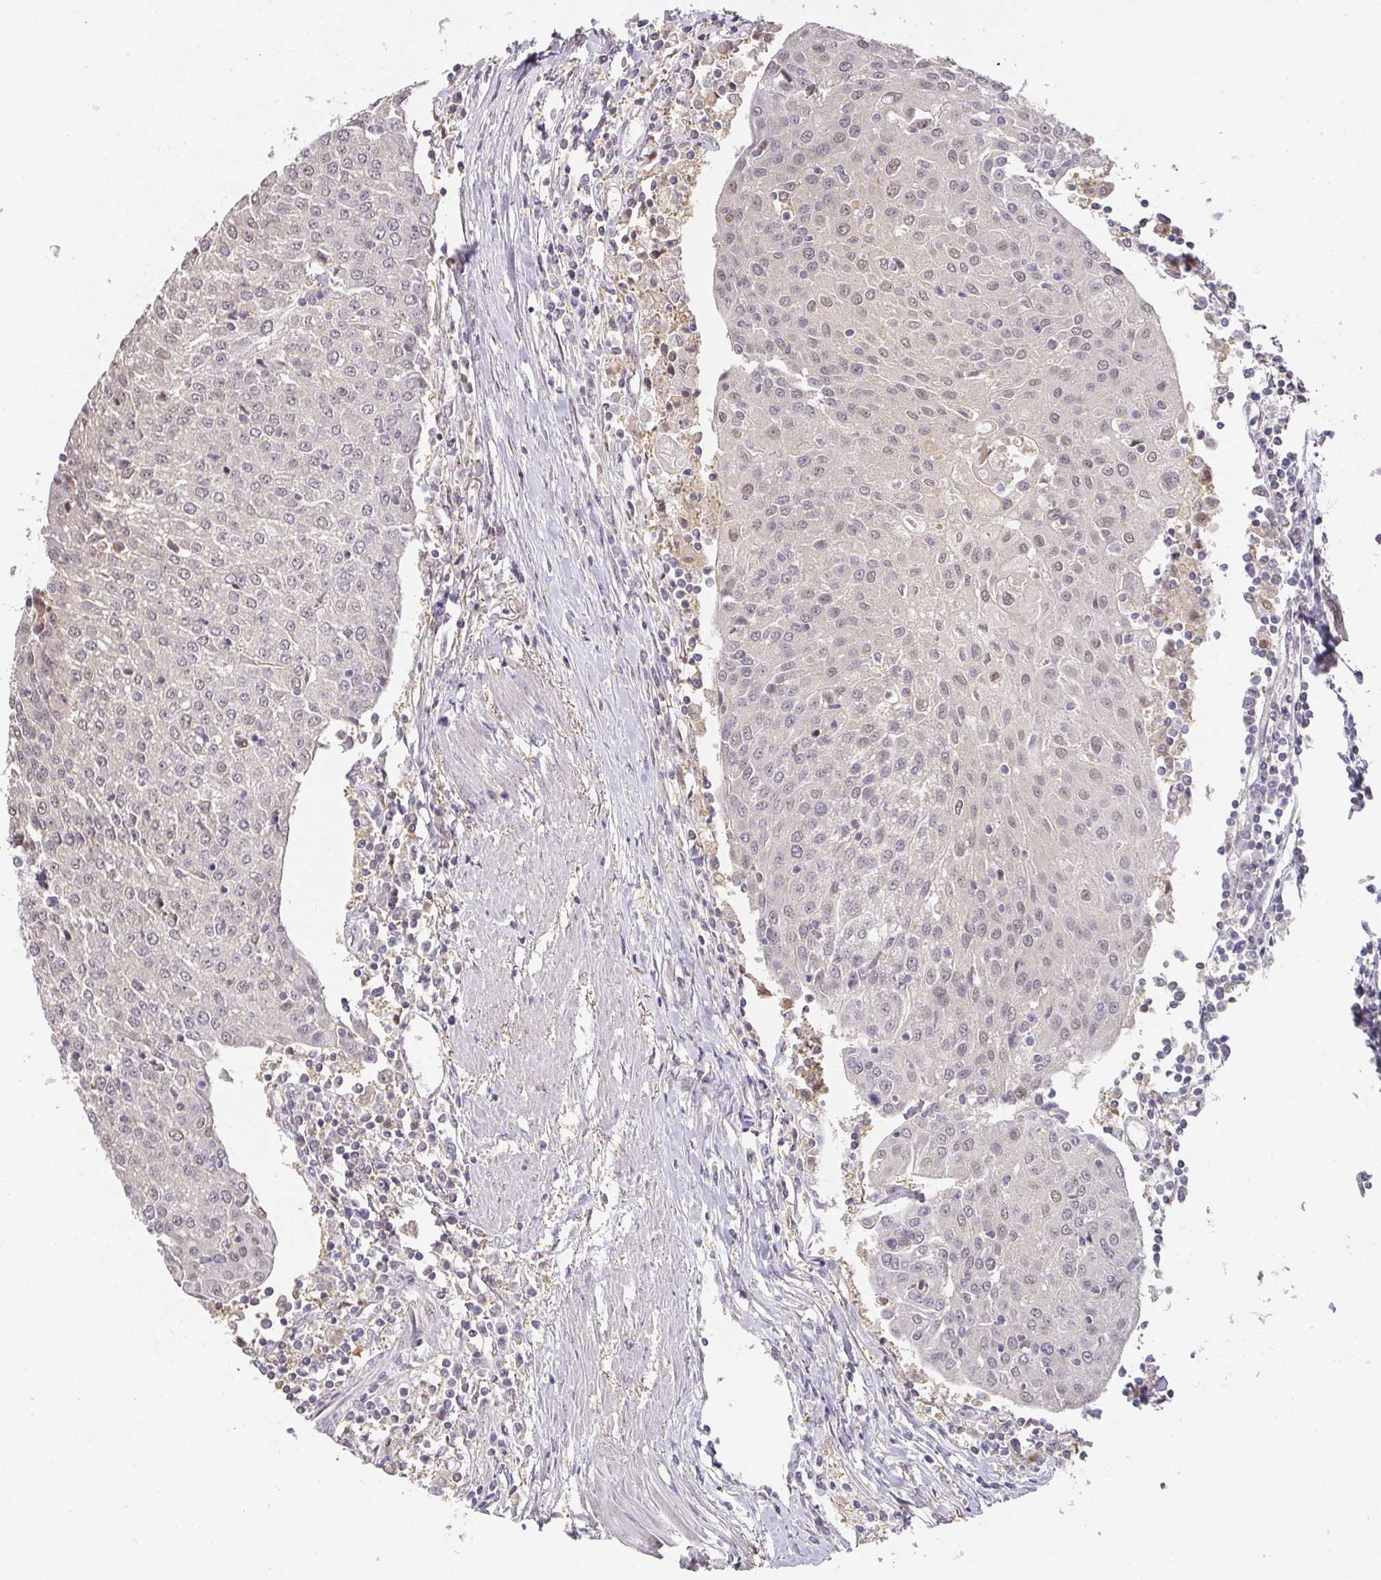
{"staining": {"intensity": "weak", "quantity": "25%-75%", "location": "nuclear"}, "tissue": "urothelial cancer", "cell_type": "Tumor cells", "image_type": "cancer", "snomed": [{"axis": "morphology", "description": "Urothelial carcinoma, High grade"}, {"axis": "topography", "description": "Urinary bladder"}], "caption": "High-grade urothelial carcinoma tissue shows weak nuclear positivity in approximately 25%-75% of tumor cells", "gene": "FOXN4", "patient": {"sex": "female", "age": 85}}